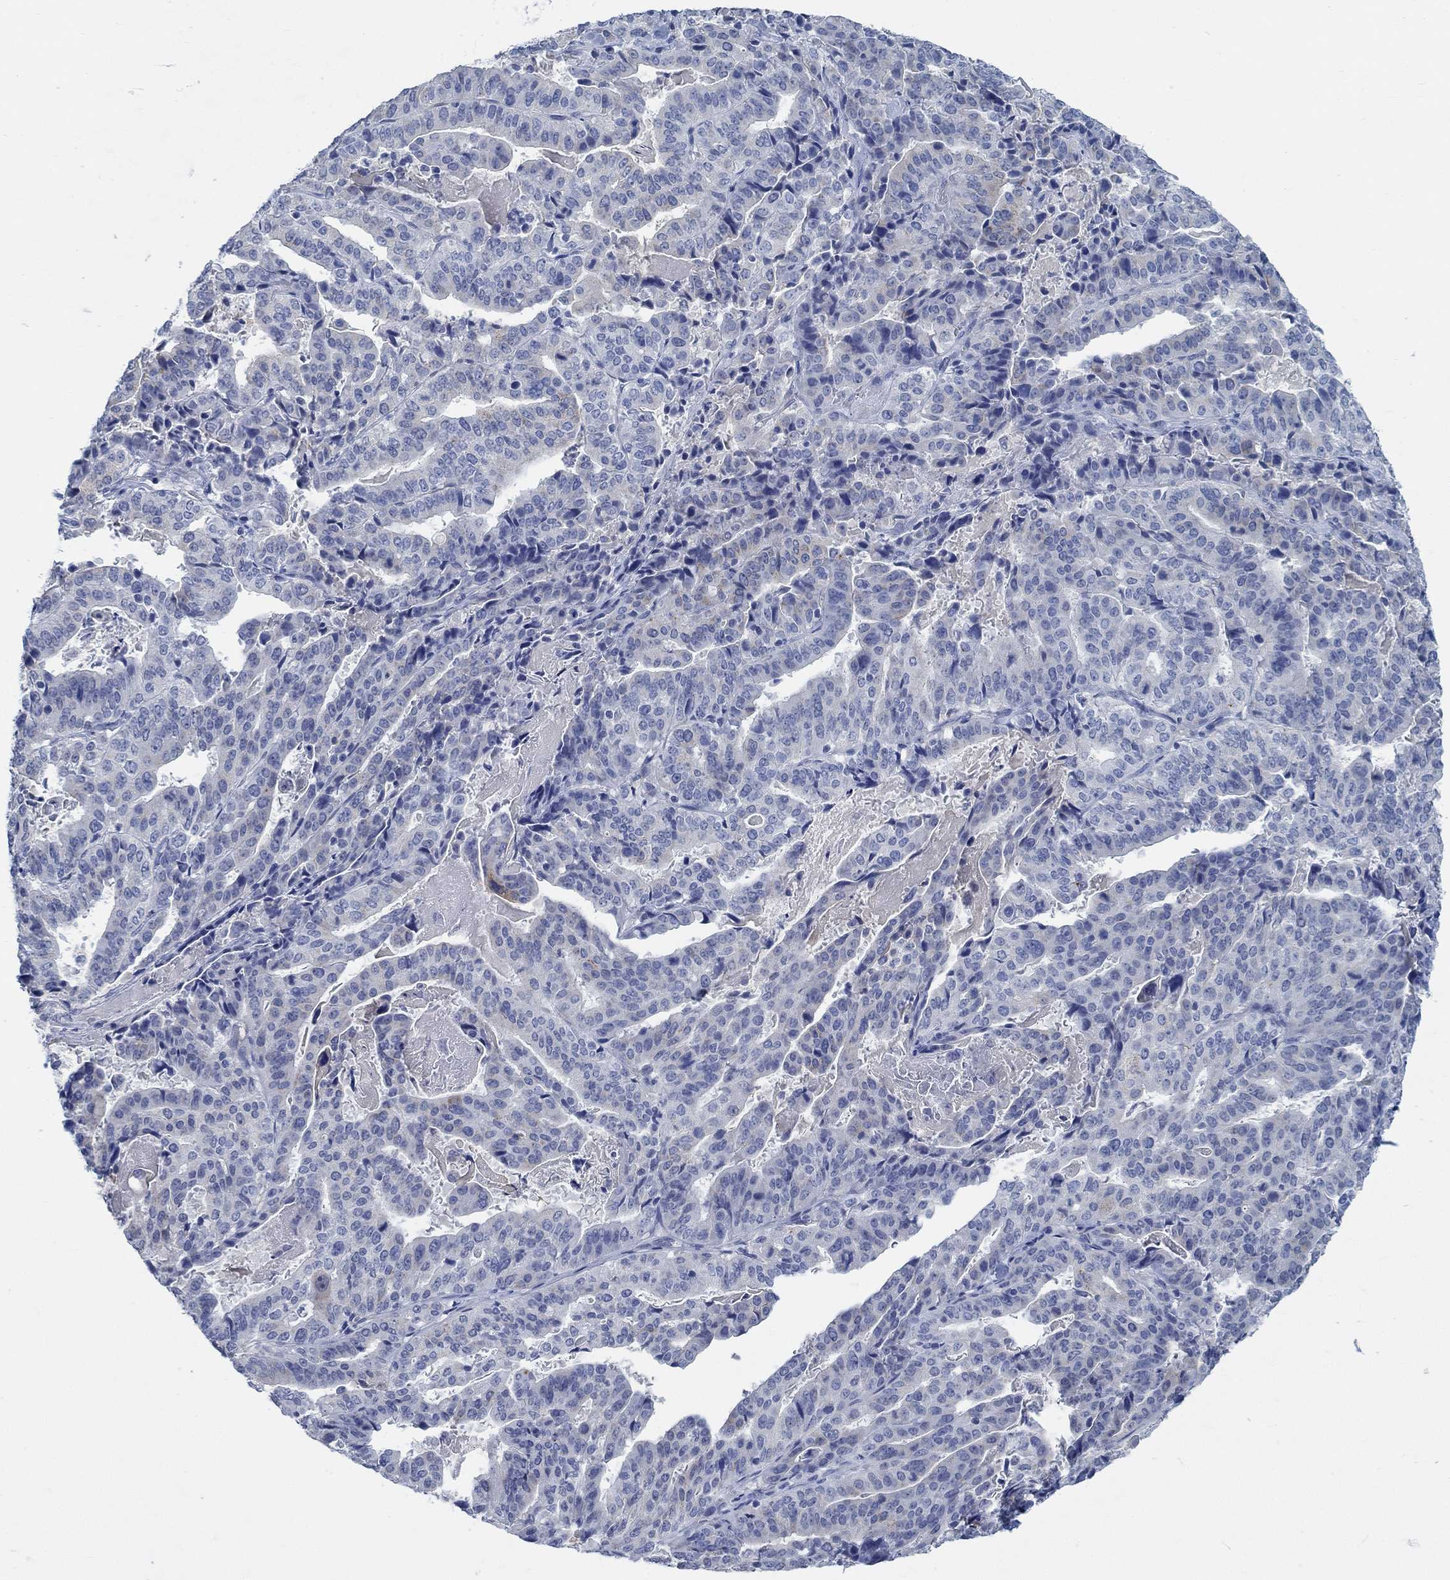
{"staining": {"intensity": "negative", "quantity": "none", "location": "none"}, "tissue": "stomach cancer", "cell_type": "Tumor cells", "image_type": "cancer", "snomed": [{"axis": "morphology", "description": "Adenocarcinoma, NOS"}, {"axis": "topography", "description": "Stomach"}], "caption": "Protein analysis of stomach cancer displays no significant positivity in tumor cells.", "gene": "TEKT4", "patient": {"sex": "male", "age": 48}}